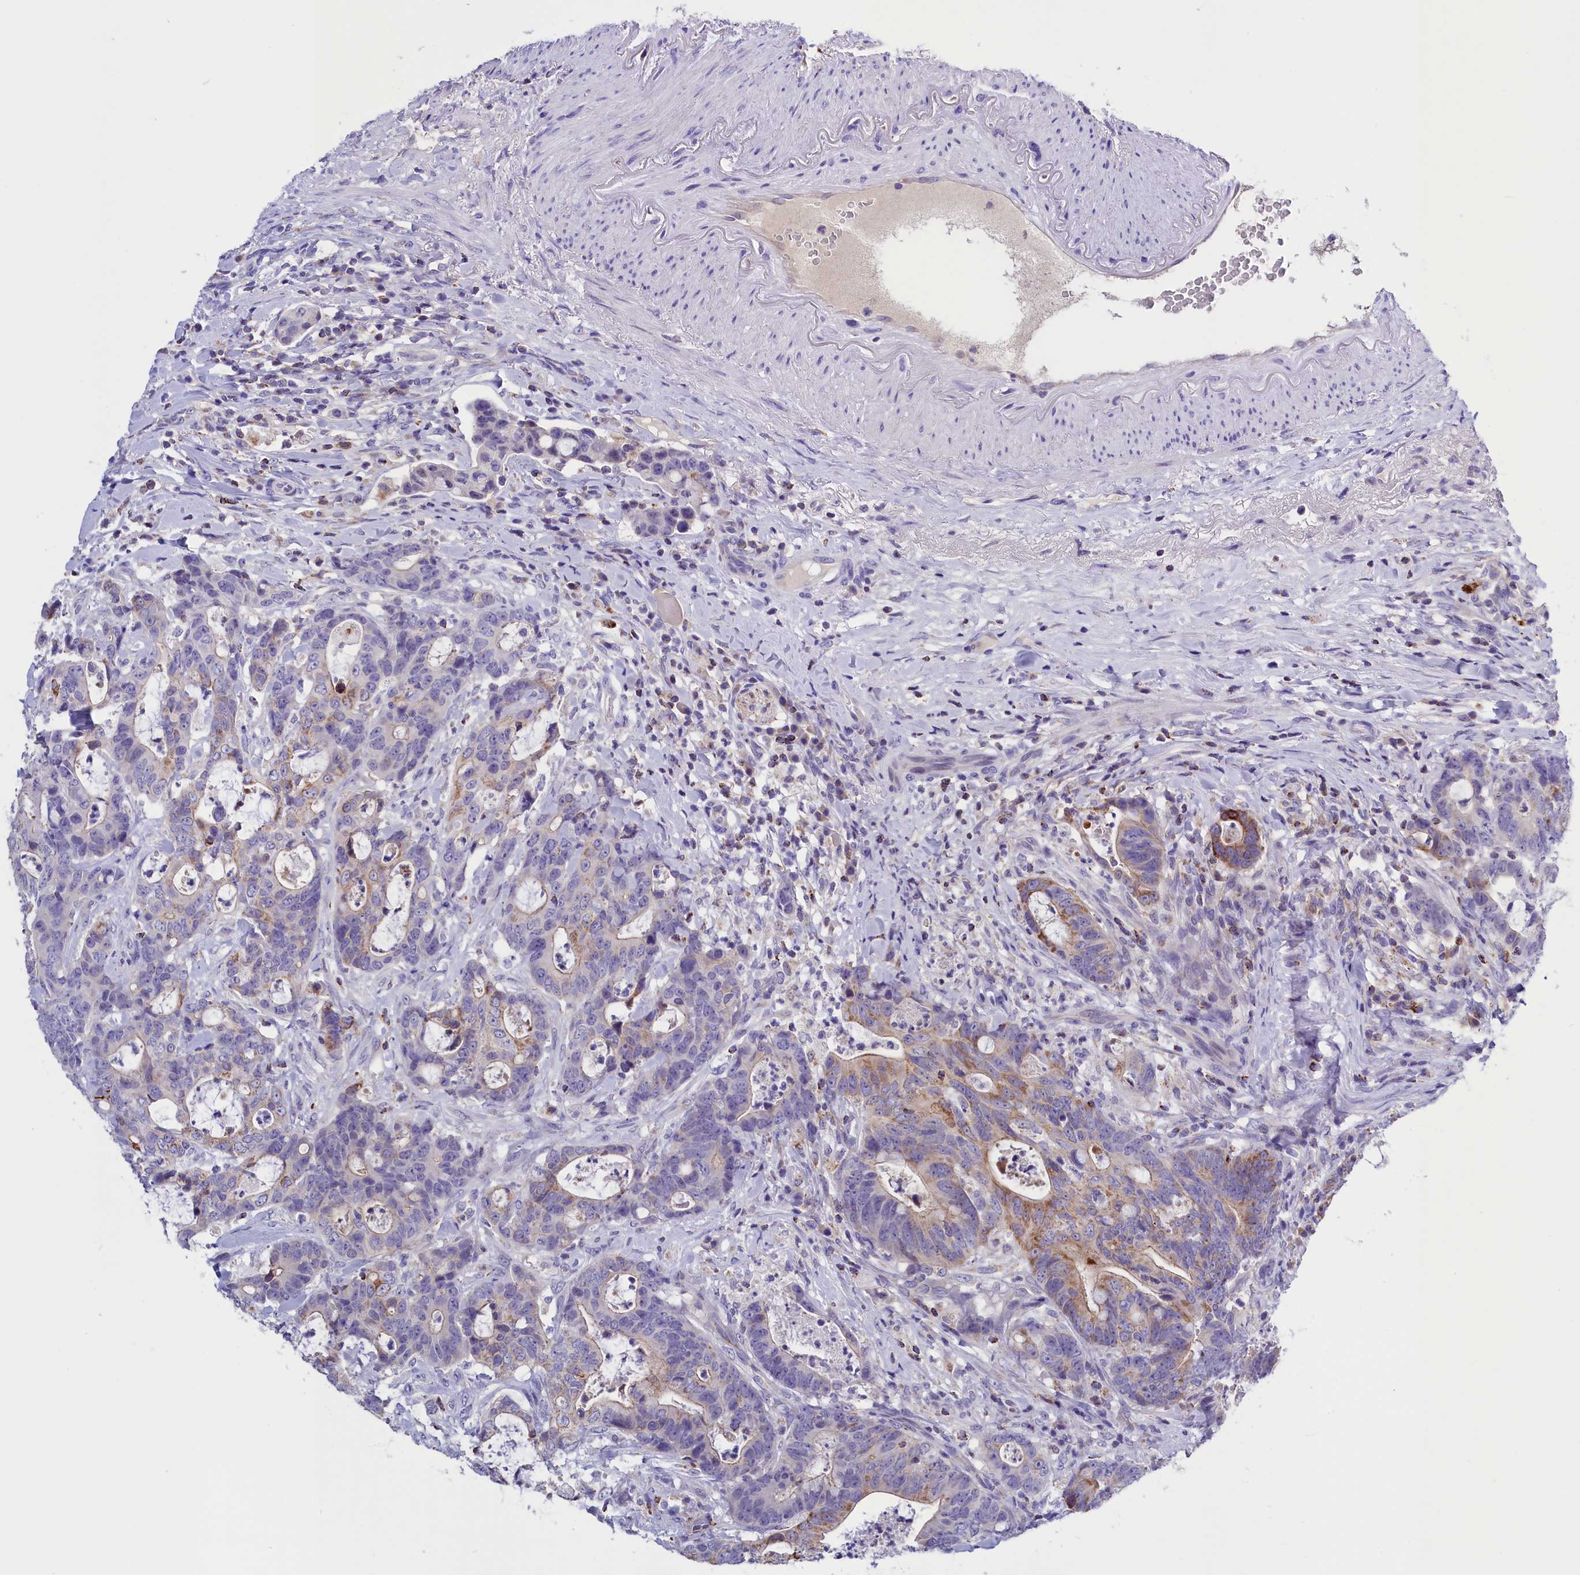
{"staining": {"intensity": "moderate", "quantity": "<25%", "location": "cytoplasmic/membranous"}, "tissue": "colorectal cancer", "cell_type": "Tumor cells", "image_type": "cancer", "snomed": [{"axis": "morphology", "description": "Adenocarcinoma, NOS"}, {"axis": "topography", "description": "Colon"}], "caption": "A brown stain highlights moderate cytoplasmic/membranous staining of a protein in colorectal cancer tumor cells. (DAB IHC, brown staining for protein, blue staining for nuclei).", "gene": "ABAT", "patient": {"sex": "female", "age": 82}}